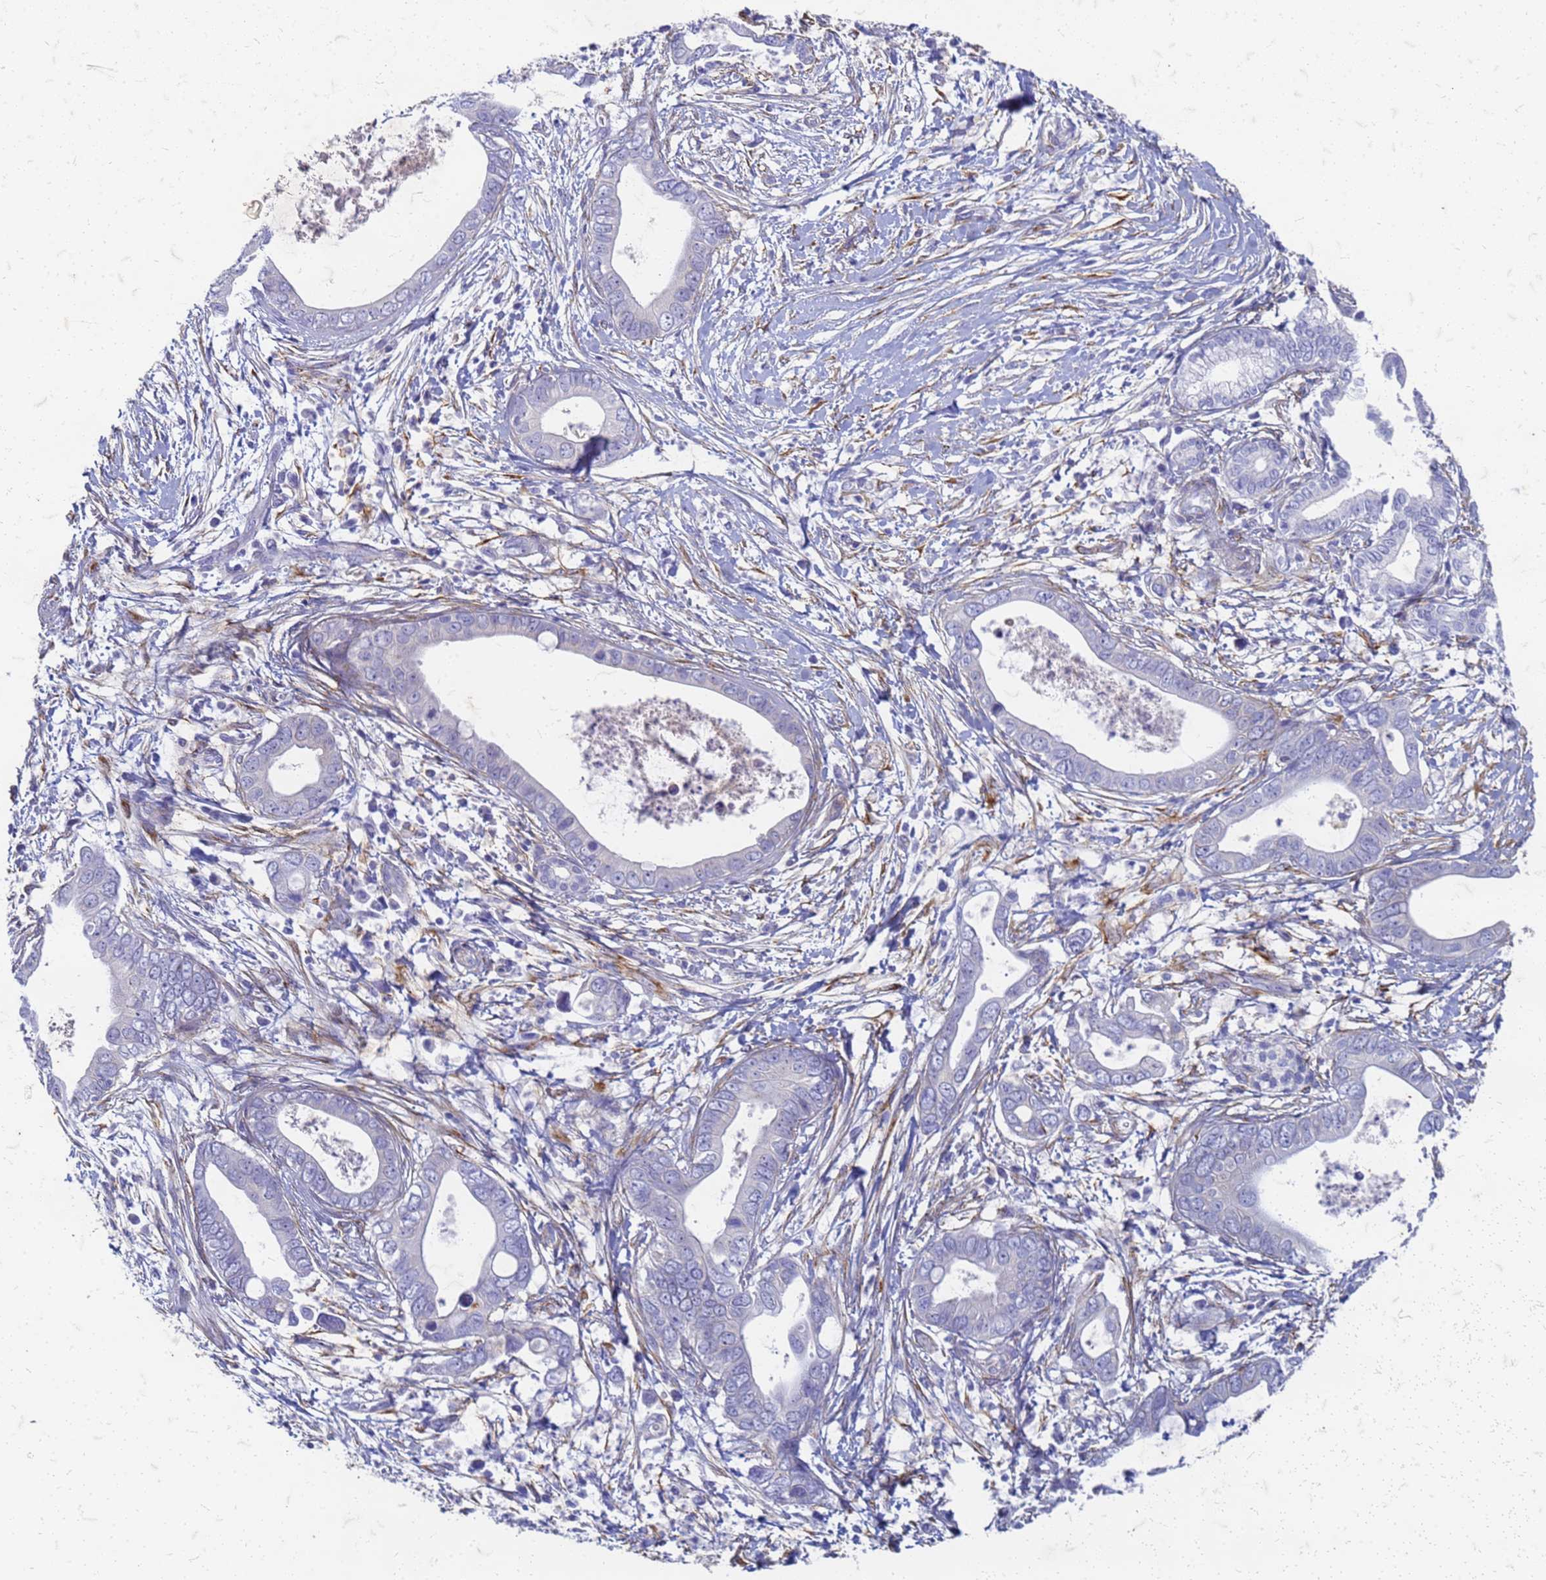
{"staining": {"intensity": "negative", "quantity": "none", "location": "none"}, "tissue": "pancreatic cancer", "cell_type": "Tumor cells", "image_type": "cancer", "snomed": [{"axis": "morphology", "description": "Adenocarcinoma, NOS"}, {"axis": "topography", "description": "Pancreas"}], "caption": "Immunohistochemical staining of adenocarcinoma (pancreatic) demonstrates no significant staining in tumor cells. (Brightfield microscopy of DAB immunohistochemistry at high magnification).", "gene": "TRIM64B", "patient": {"sex": "male", "age": 75}}